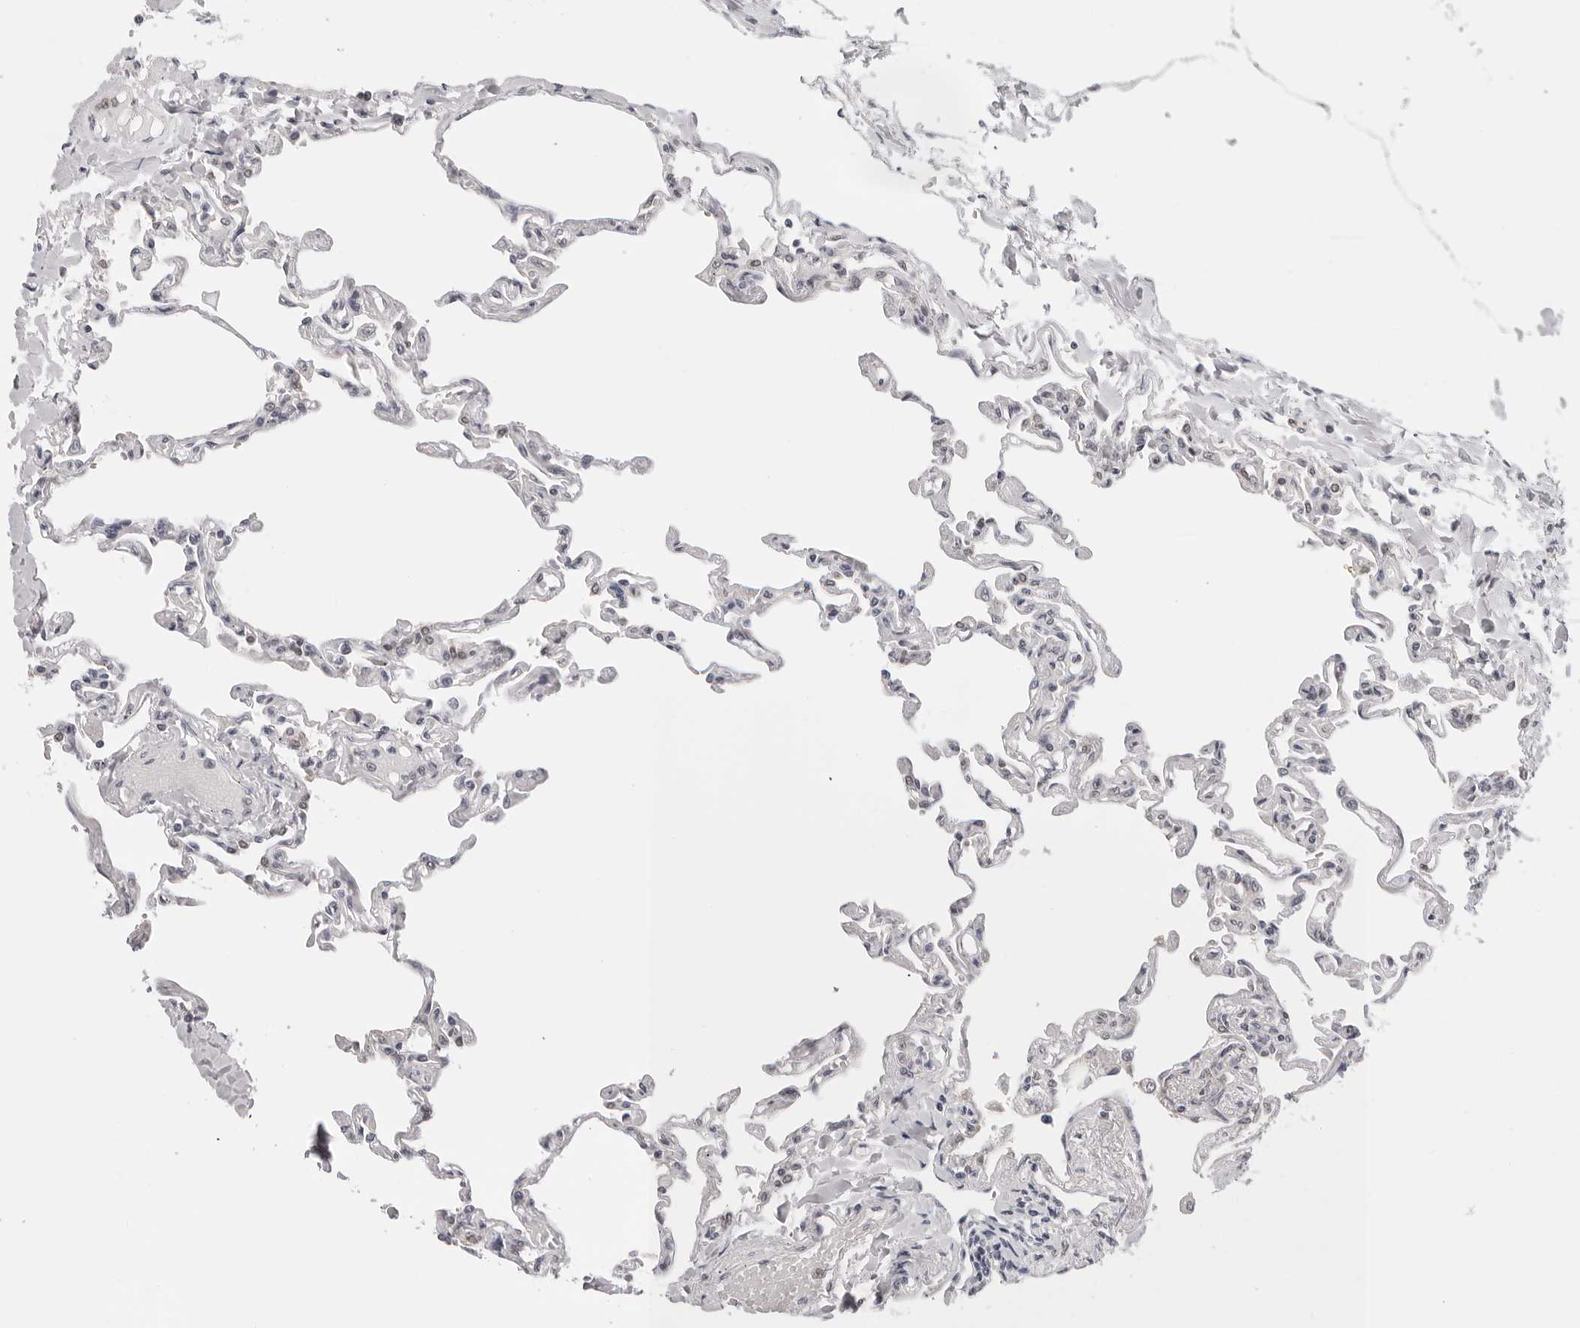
{"staining": {"intensity": "weak", "quantity": "<25%", "location": "cytoplasmic/membranous"}, "tissue": "lung", "cell_type": "Alveolar cells", "image_type": "normal", "snomed": [{"axis": "morphology", "description": "Normal tissue, NOS"}, {"axis": "topography", "description": "Lung"}], "caption": "Micrograph shows no significant protein expression in alveolar cells of unremarkable lung. (Brightfield microscopy of DAB immunohistochemistry (IHC) at high magnification).", "gene": "WDR77", "patient": {"sex": "male", "age": 21}}